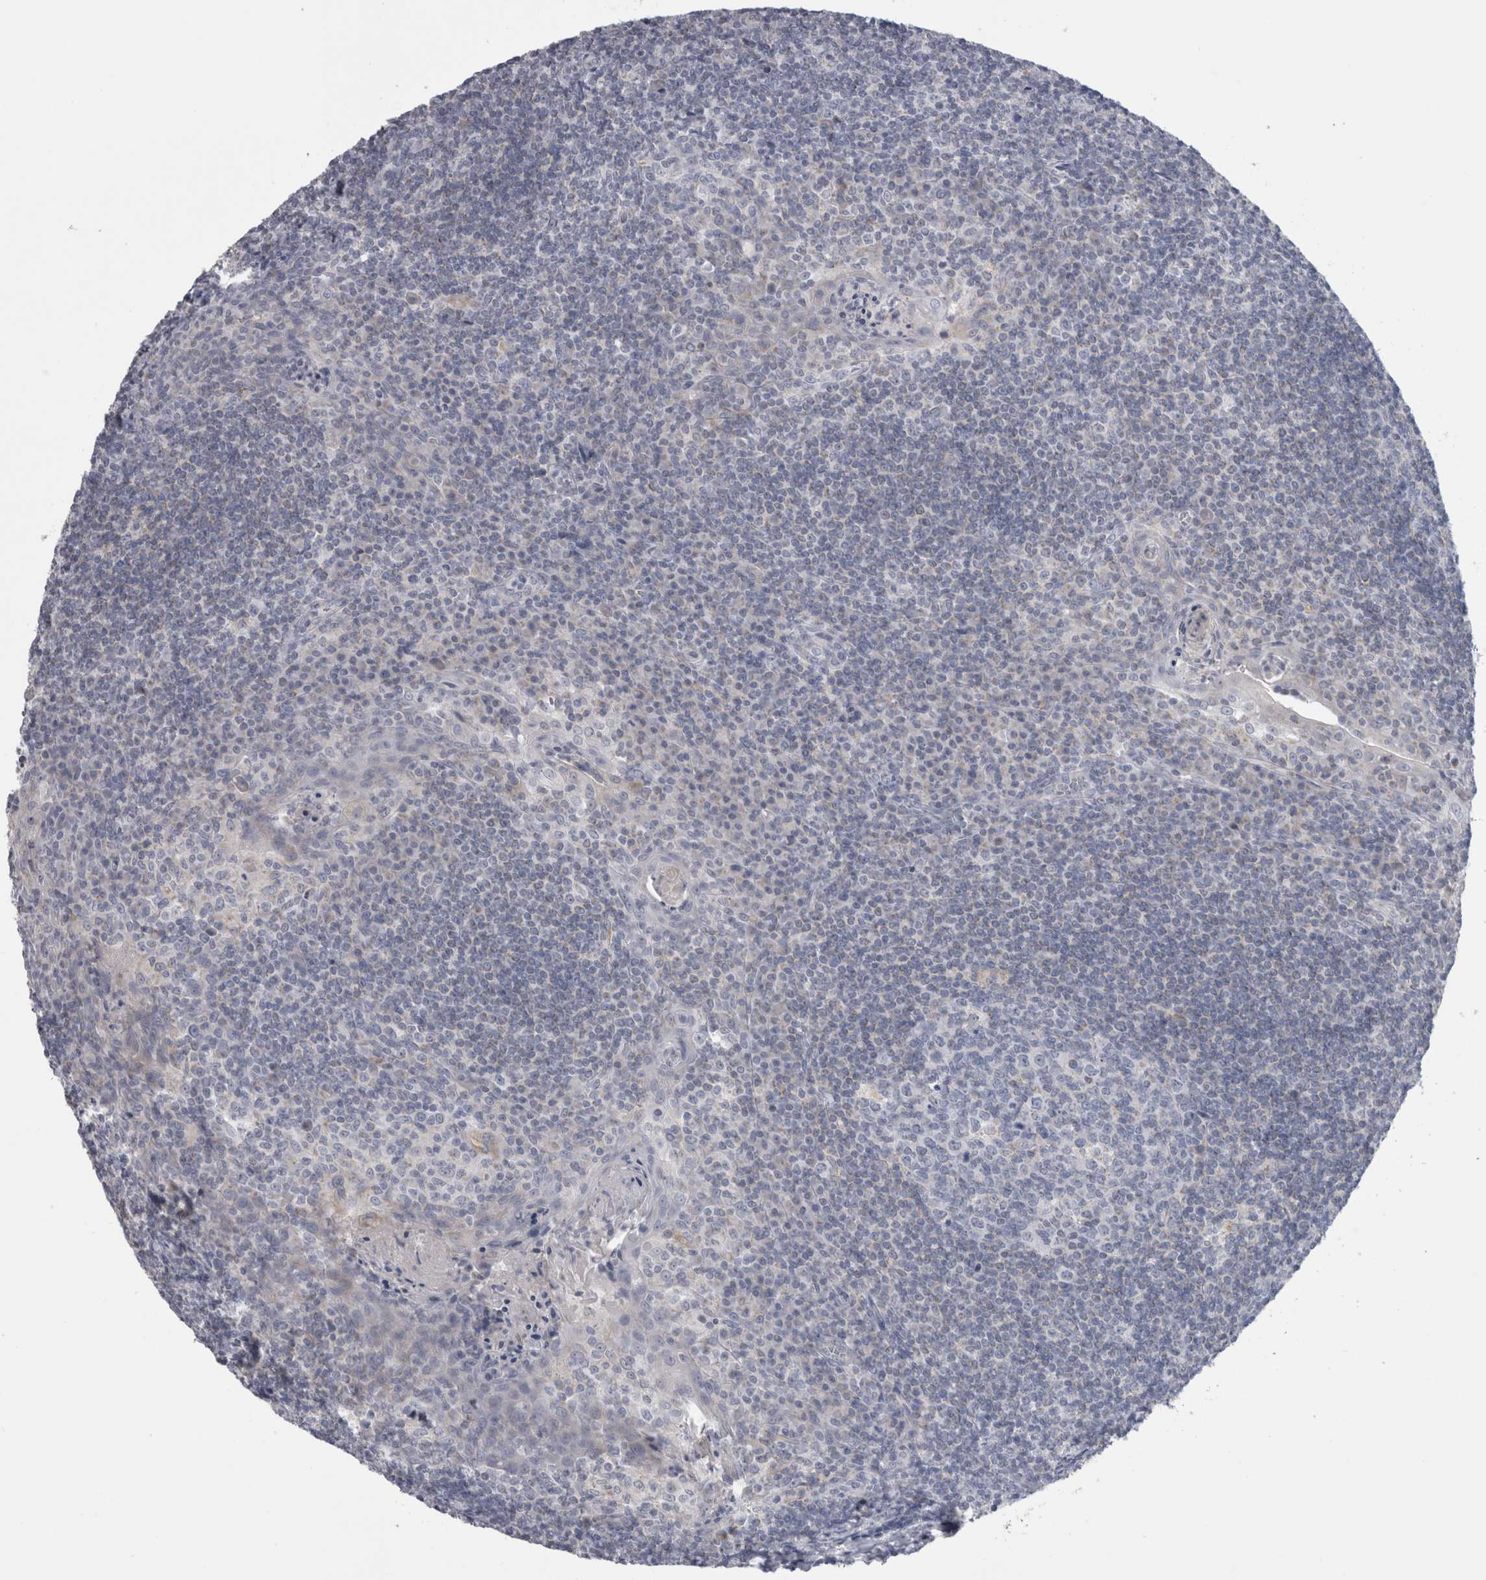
{"staining": {"intensity": "negative", "quantity": "none", "location": "none"}, "tissue": "tonsil", "cell_type": "Germinal center cells", "image_type": "normal", "snomed": [{"axis": "morphology", "description": "Normal tissue, NOS"}, {"axis": "topography", "description": "Tonsil"}], "caption": "This is a micrograph of immunohistochemistry staining of unremarkable tonsil, which shows no positivity in germinal center cells. Nuclei are stained in blue.", "gene": "DHRS4", "patient": {"sex": "male", "age": 37}}